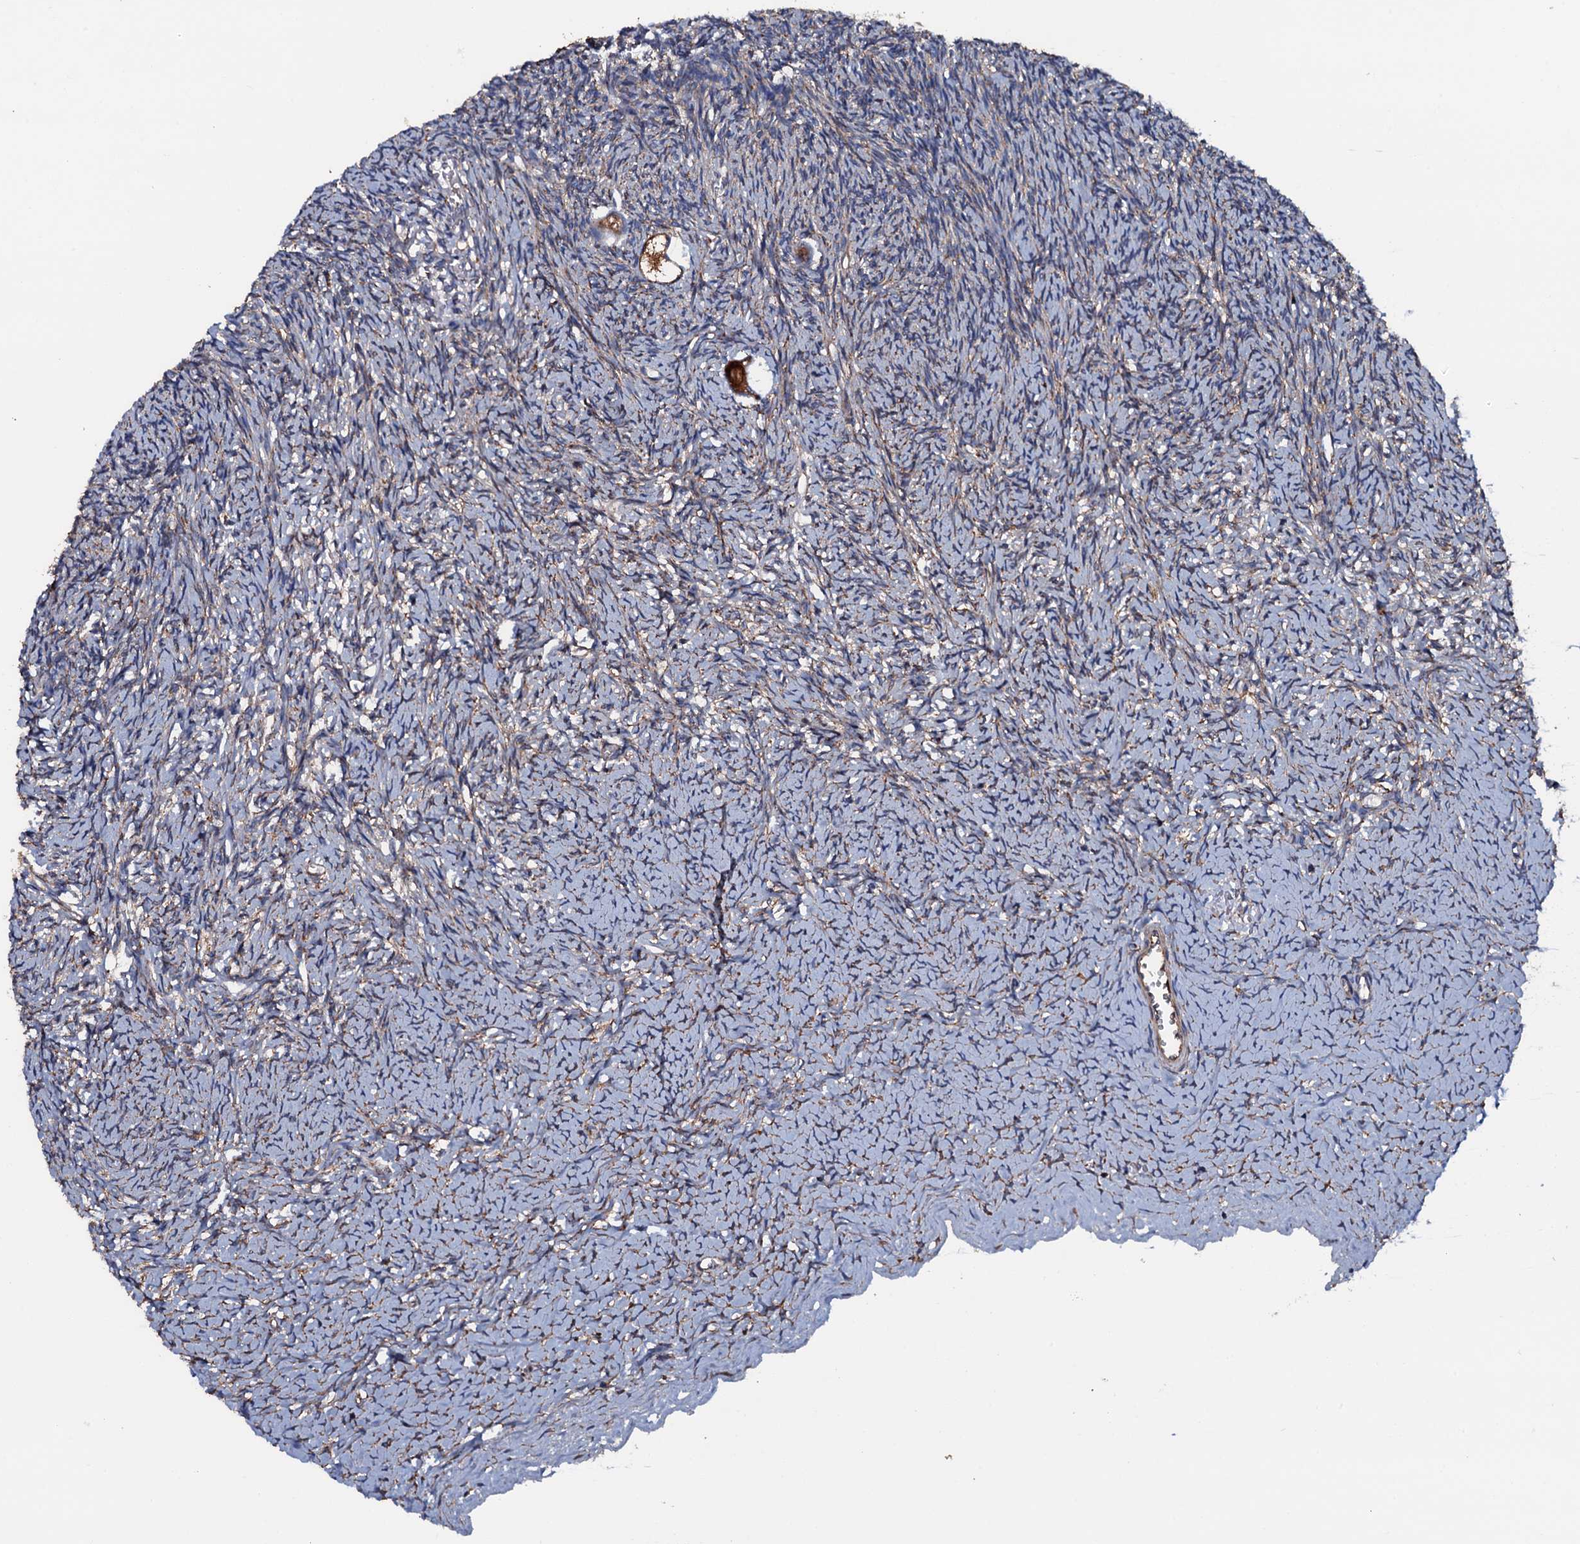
{"staining": {"intensity": "strong", "quantity": ">75%", "location": "cytoplasmic/membranous"}, "tissue": "ovary", "cell_type": "Follicle cells", "image_type": "normal", "snomed": [{"axis": "morphology", "description": "Normal tissue, NOS"}, {"axis": "topography", "description": "Ovary"}], "caption": "Immunohistochemistry (IHC) (DAB) staining of unremarkable human ovary shows strong cytoplasmic/membranous protein staining in about >75% of follicle cells.", "gene": "NEK1", "patient": {"sex": "female", "age": 39}}